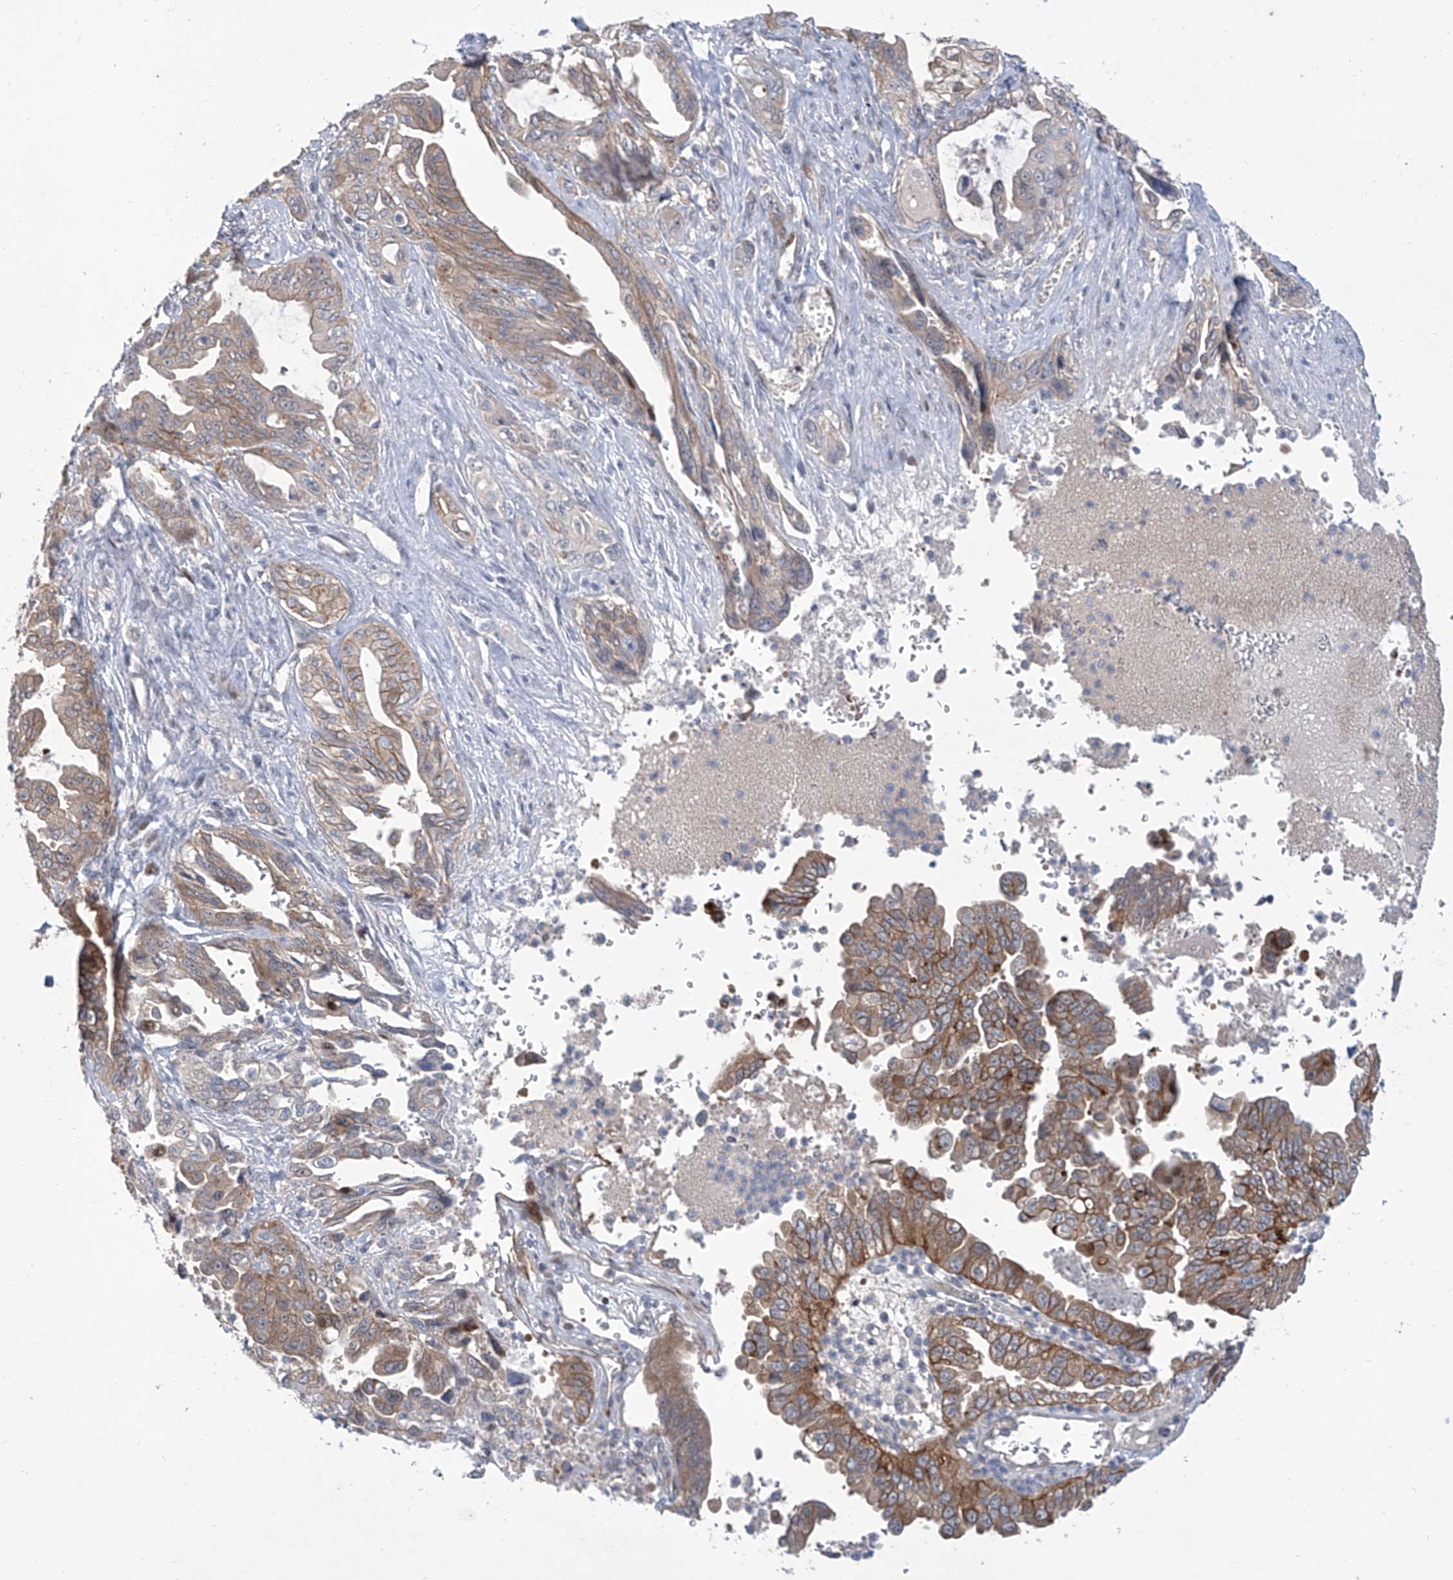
{"staining": {"intensity": "moderate", "quantity": ">75%", "location": "cytoplasmic/membranous"}, "tissue": "pancreatic cancer", "cell_type": "Tumor cells", "image_type": "cancer", "snomed": [{"axis": "morphology", "description": "Adenocarcinoma, NOS"}, {"axis": "topography", "description": "Pancreas"}], "caption": "Immunohistochemical staining of pancreatic cancer shows medium levels of moderate cytoplasmic/membranous protein expression in approximately >75% of tumor cells.", "gene": "LRRC1", "patient": {"sex": "male", "age": 70}}